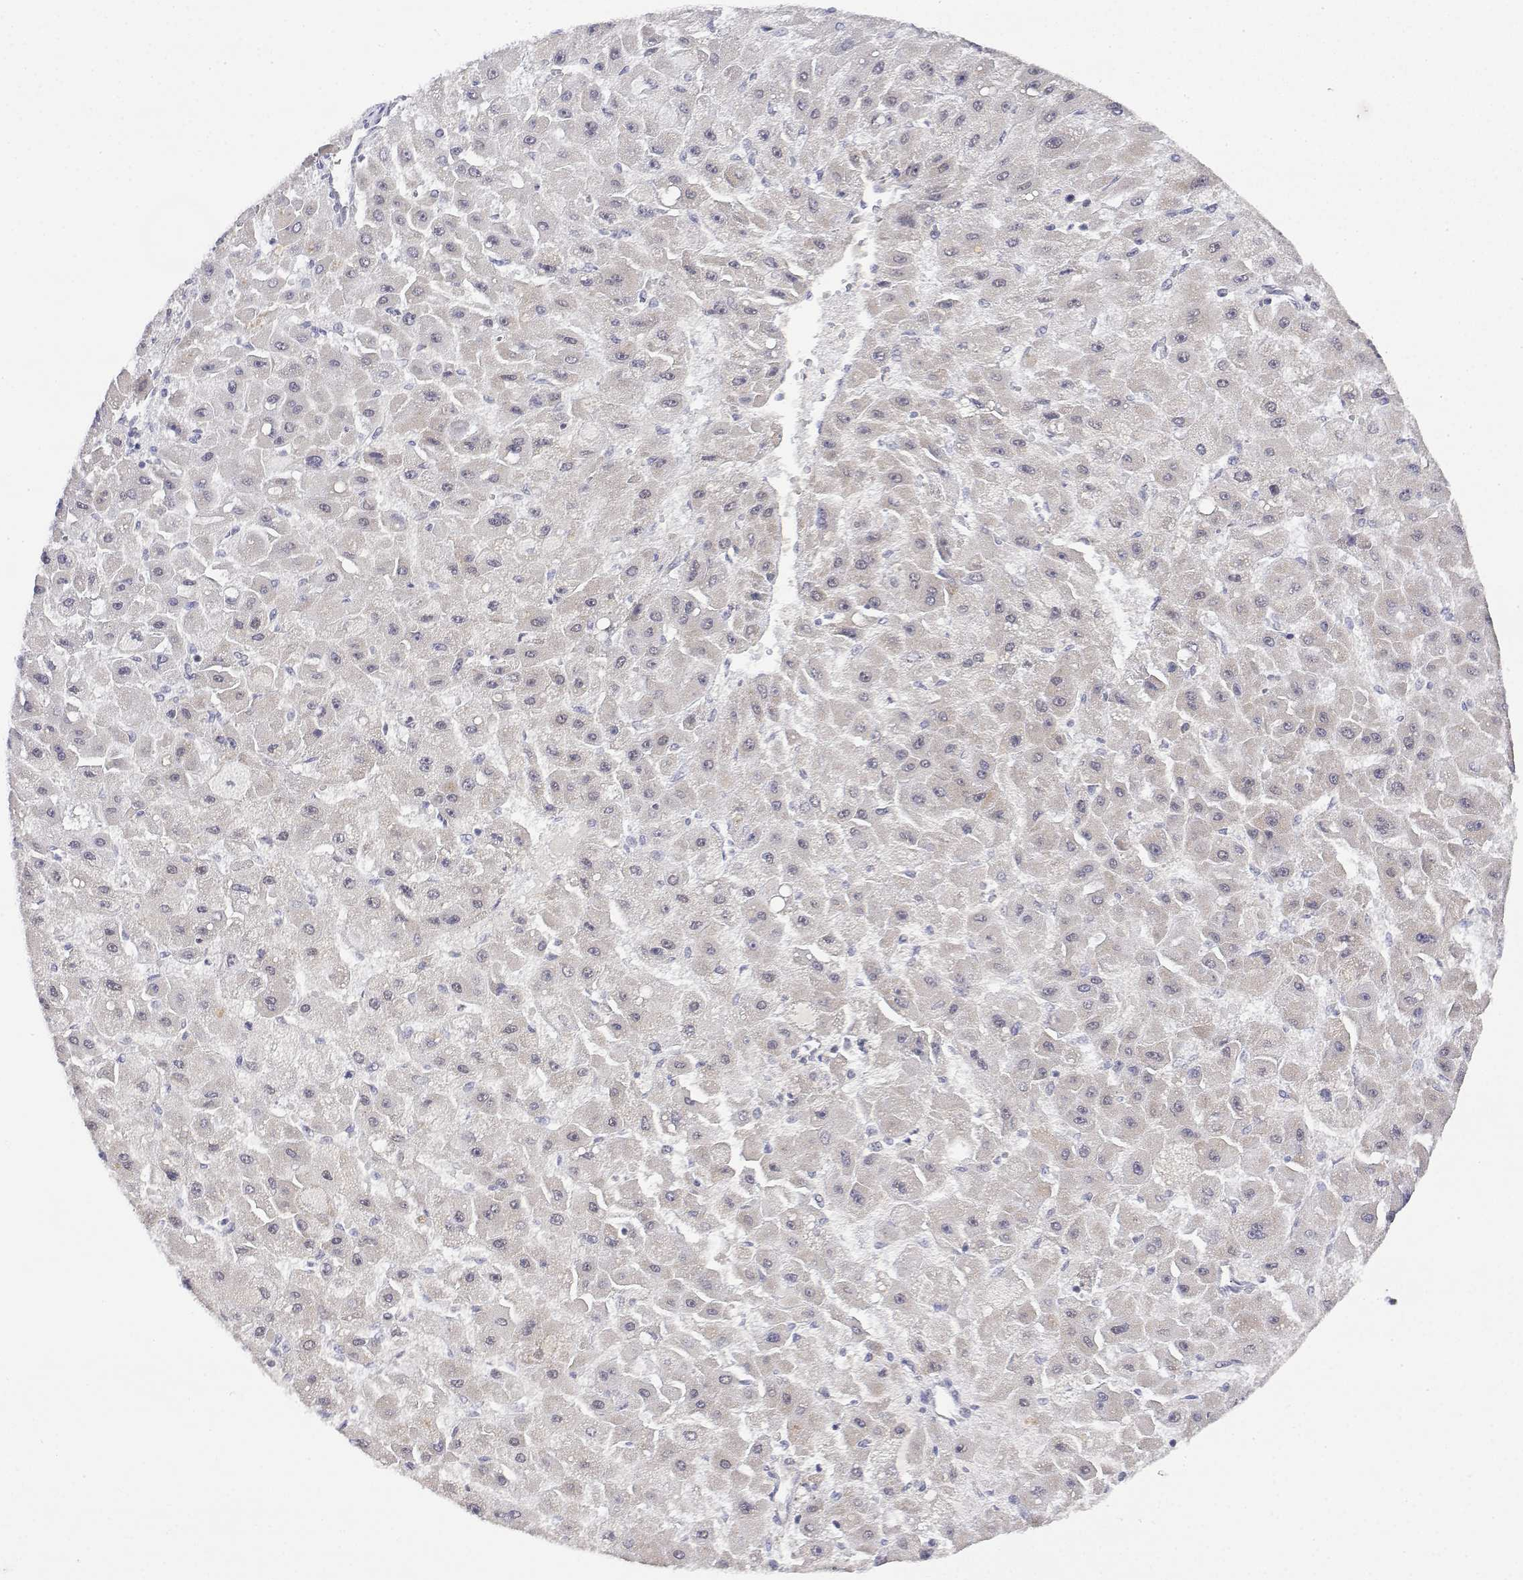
{"staining": {"intensity": "negative", "quantity": "none", "location": "none"}, "tissue": "liver cancer", "cell_type": "Tumor cells", "image_type": "cancer", "snomed": [{"axis": "morphology", "description": "Carcinoma, Hepatocellular, NOS"}, {"axis": "topography", "description": "Liver"}], "caption": "There is no significant positivity in tumor cells of hepatocellular carcinoma (liver).", "gene": "GADD45GIP1", "patient": {"sex": "female", "age": 25}}